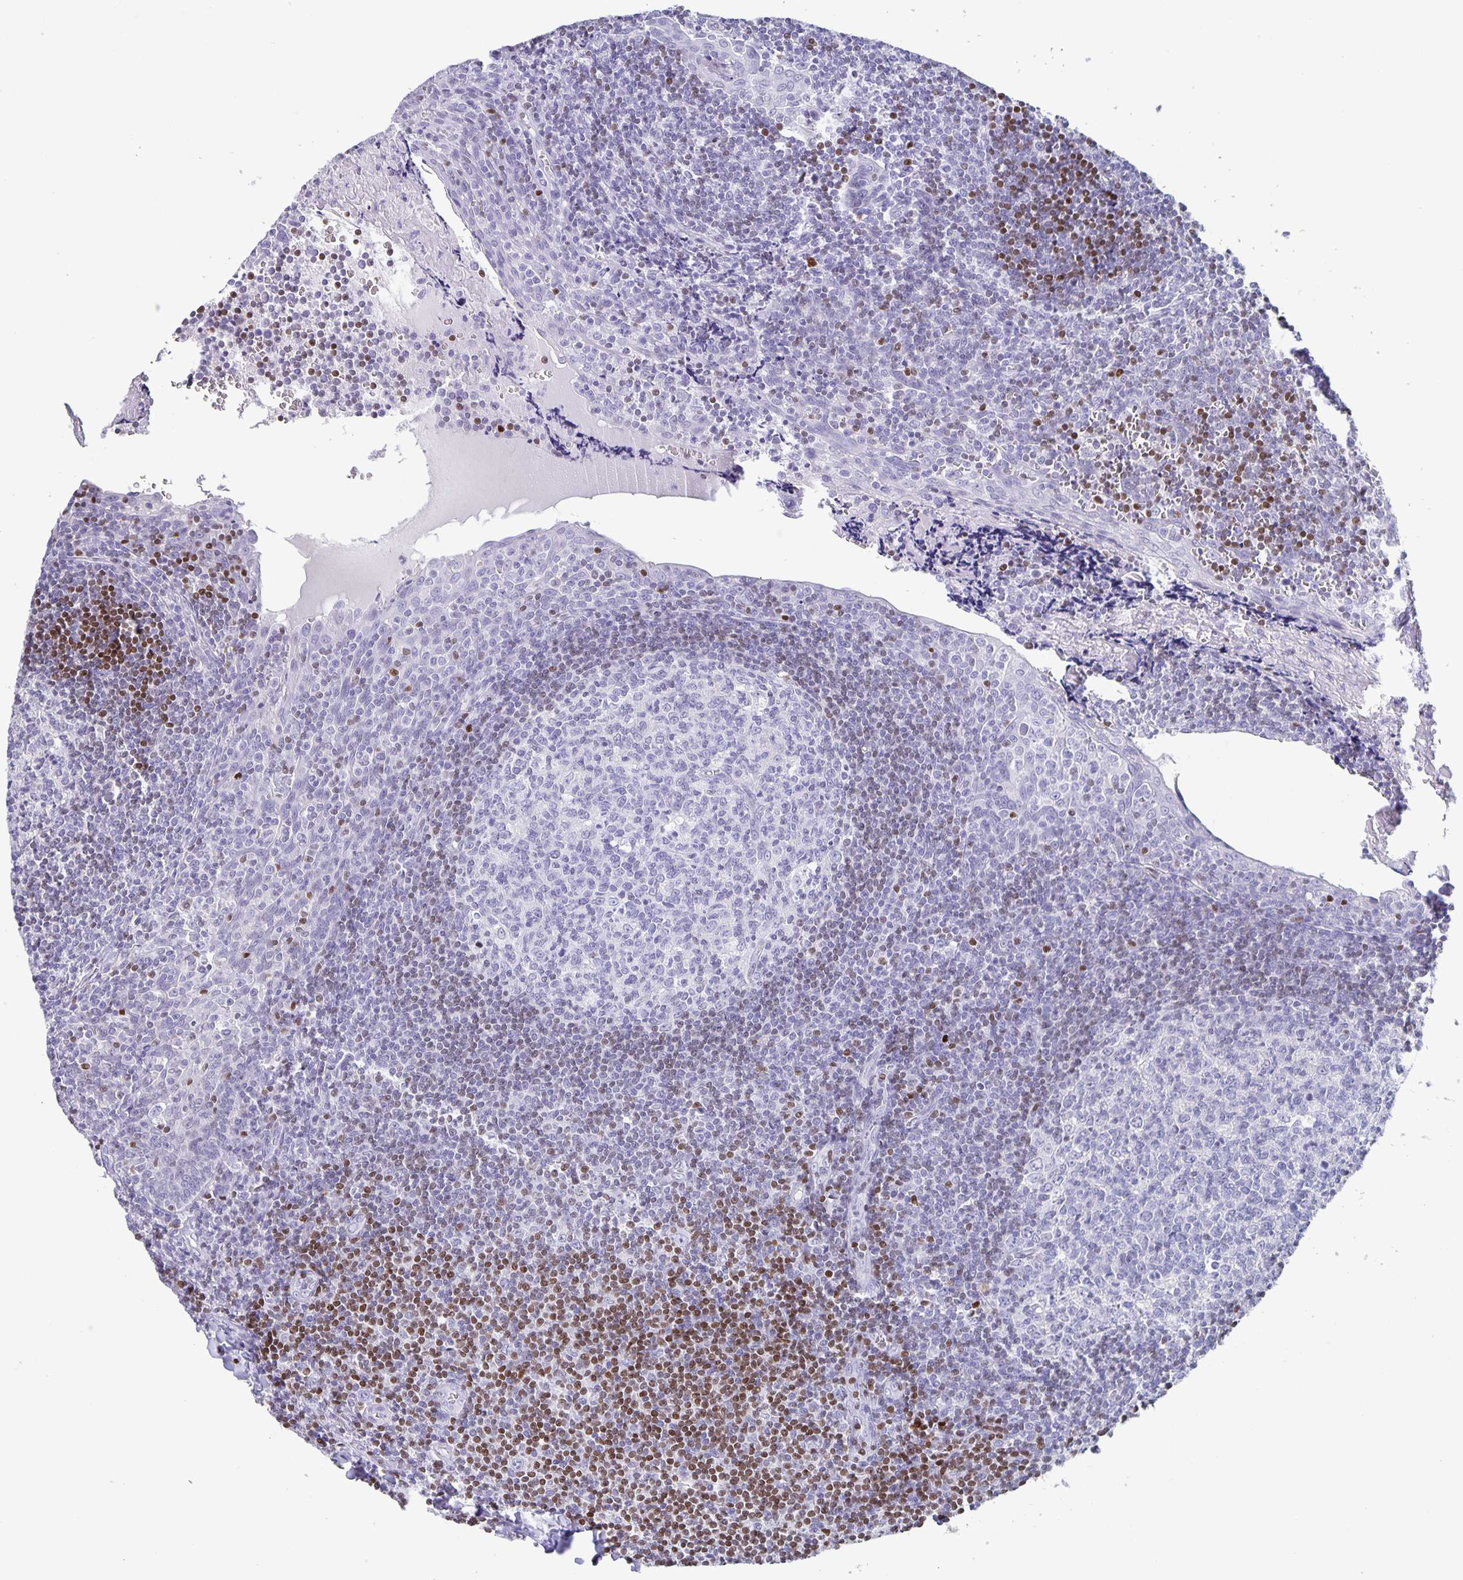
{"staining": {"intensity": "negative", "quantity": "none", "location": "none"}, "tissue": "tonsil", "cell_type": "Germinal center cells", "image_type": "normal", "snomed": [{"axis": "morphology", "description": "Normal tissue, NOS"}, {"axis": "morphology", "description": "Inflammation, NOS"}, {"axis": "topography", "description": "Tonsil"}], "caption": "High power microscopy photomicrograph of an immunohistochemistry photomicrograph of unremarkable tonsil, revealing no significant positivity in germinal center cells. (DAB immunohistochemistry, high magnification).", "gene": "SATB2", "patient": {"sex": "female", "age": 31}}